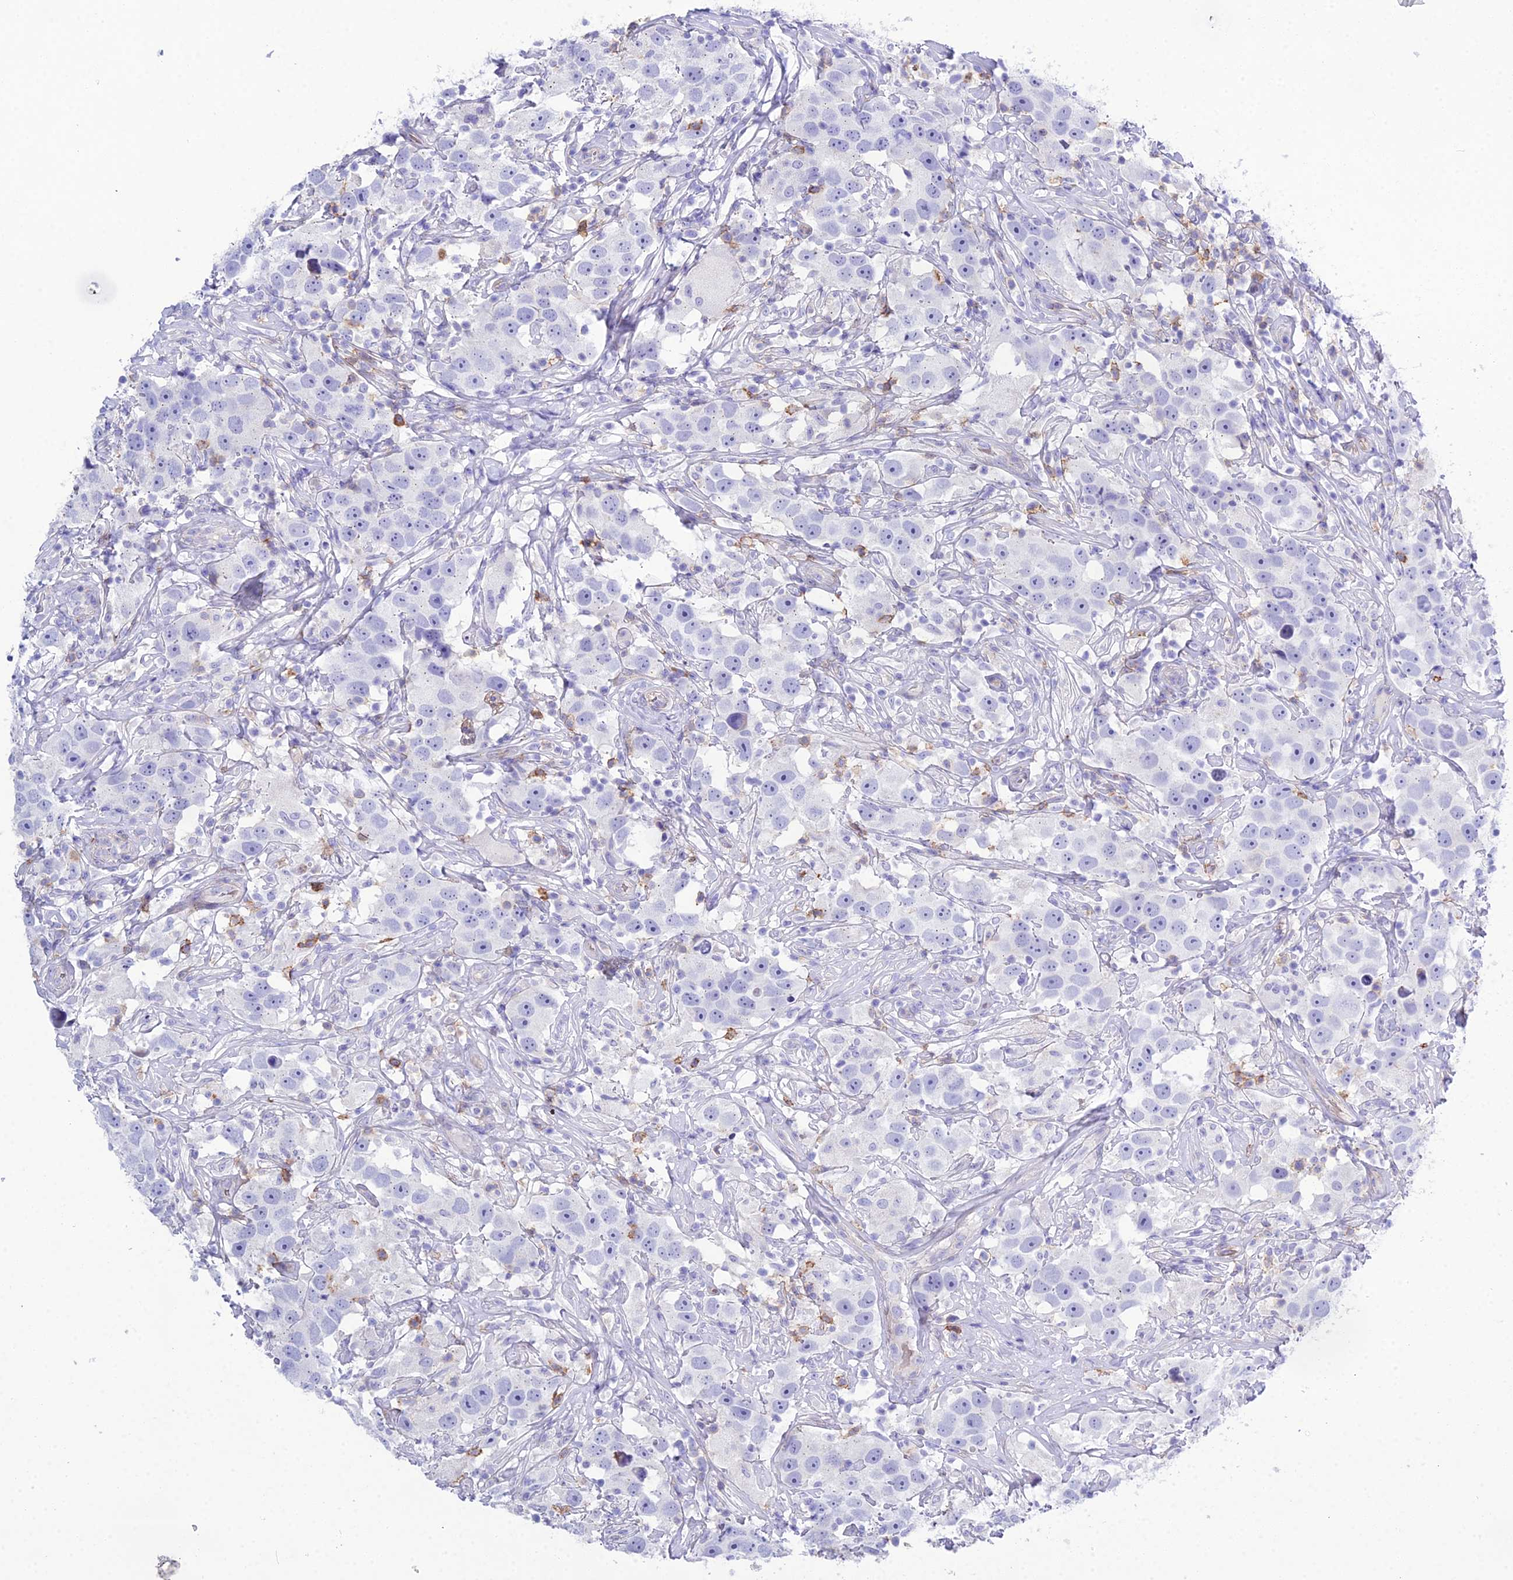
{"staining": {"intensity": "negative", "quantity": "none", "location": "none"}, "tissue": "testis cancer", "cell_type": "Tumor cells", "image_type": "cancer", "snomed": [{"axis": "morphology", "description": "Seminoma, NOS"}, {"axis": "topography", "description": "Testis"}], "caption": "Immunohistochemistry image of testis cancer (seminoma) stained for a protein (brown), which displays no staining in tumor cells.", "gene": "OR1Q1", "patient": {"sex": "male", "age": 49}}